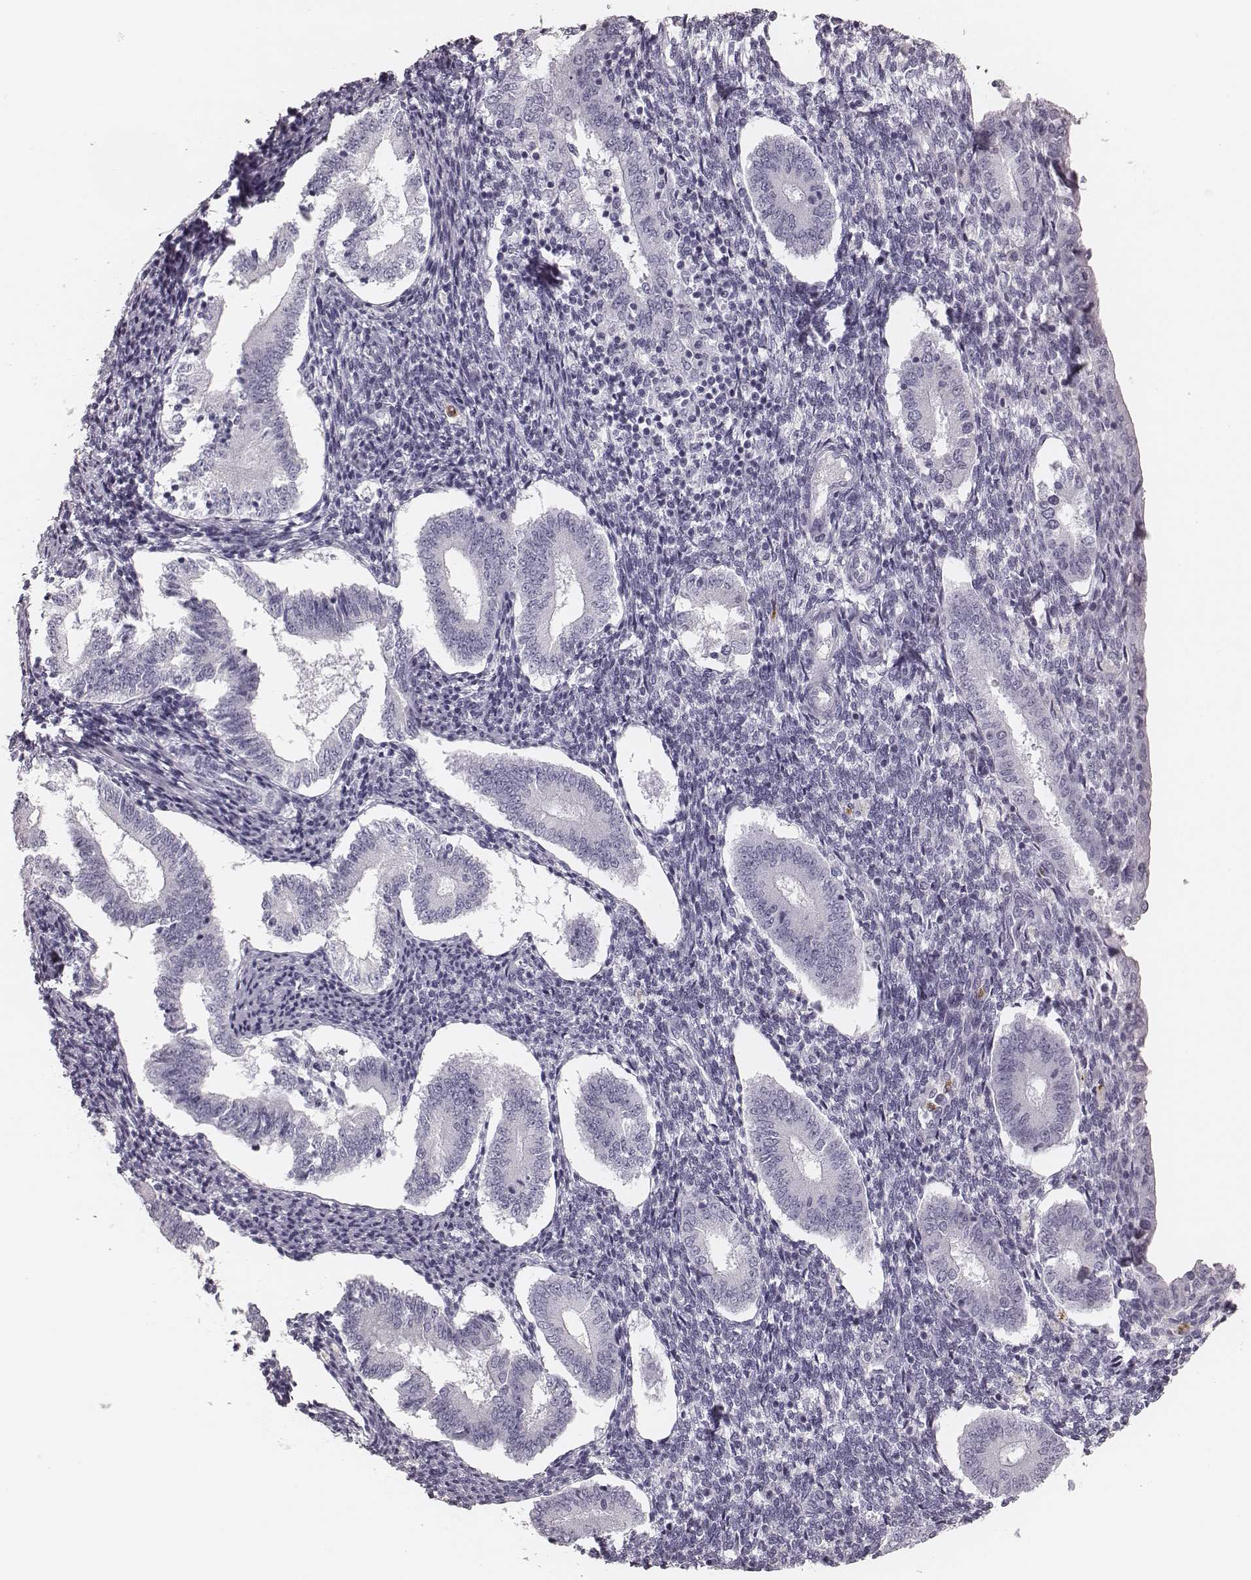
{"staining": {"intensity": "negative", "quantity": "none", "location": "none"}, "tissue": "endometrium", "cell_type": "Cells in endometrial stroma", "image_type": "normal", "snomed": [{"axis": "morphology", "description": "Normal tissue, NOS"}, {"axis": "topography", "description": "Endometrium"}], "caption": "This is an immunohistochemistry photomicrograph of benign endometrium. There is no staining in cells in endometrial stroma.", "gene": "ELANE", "patient": {"sex": "female", "age": 40}}